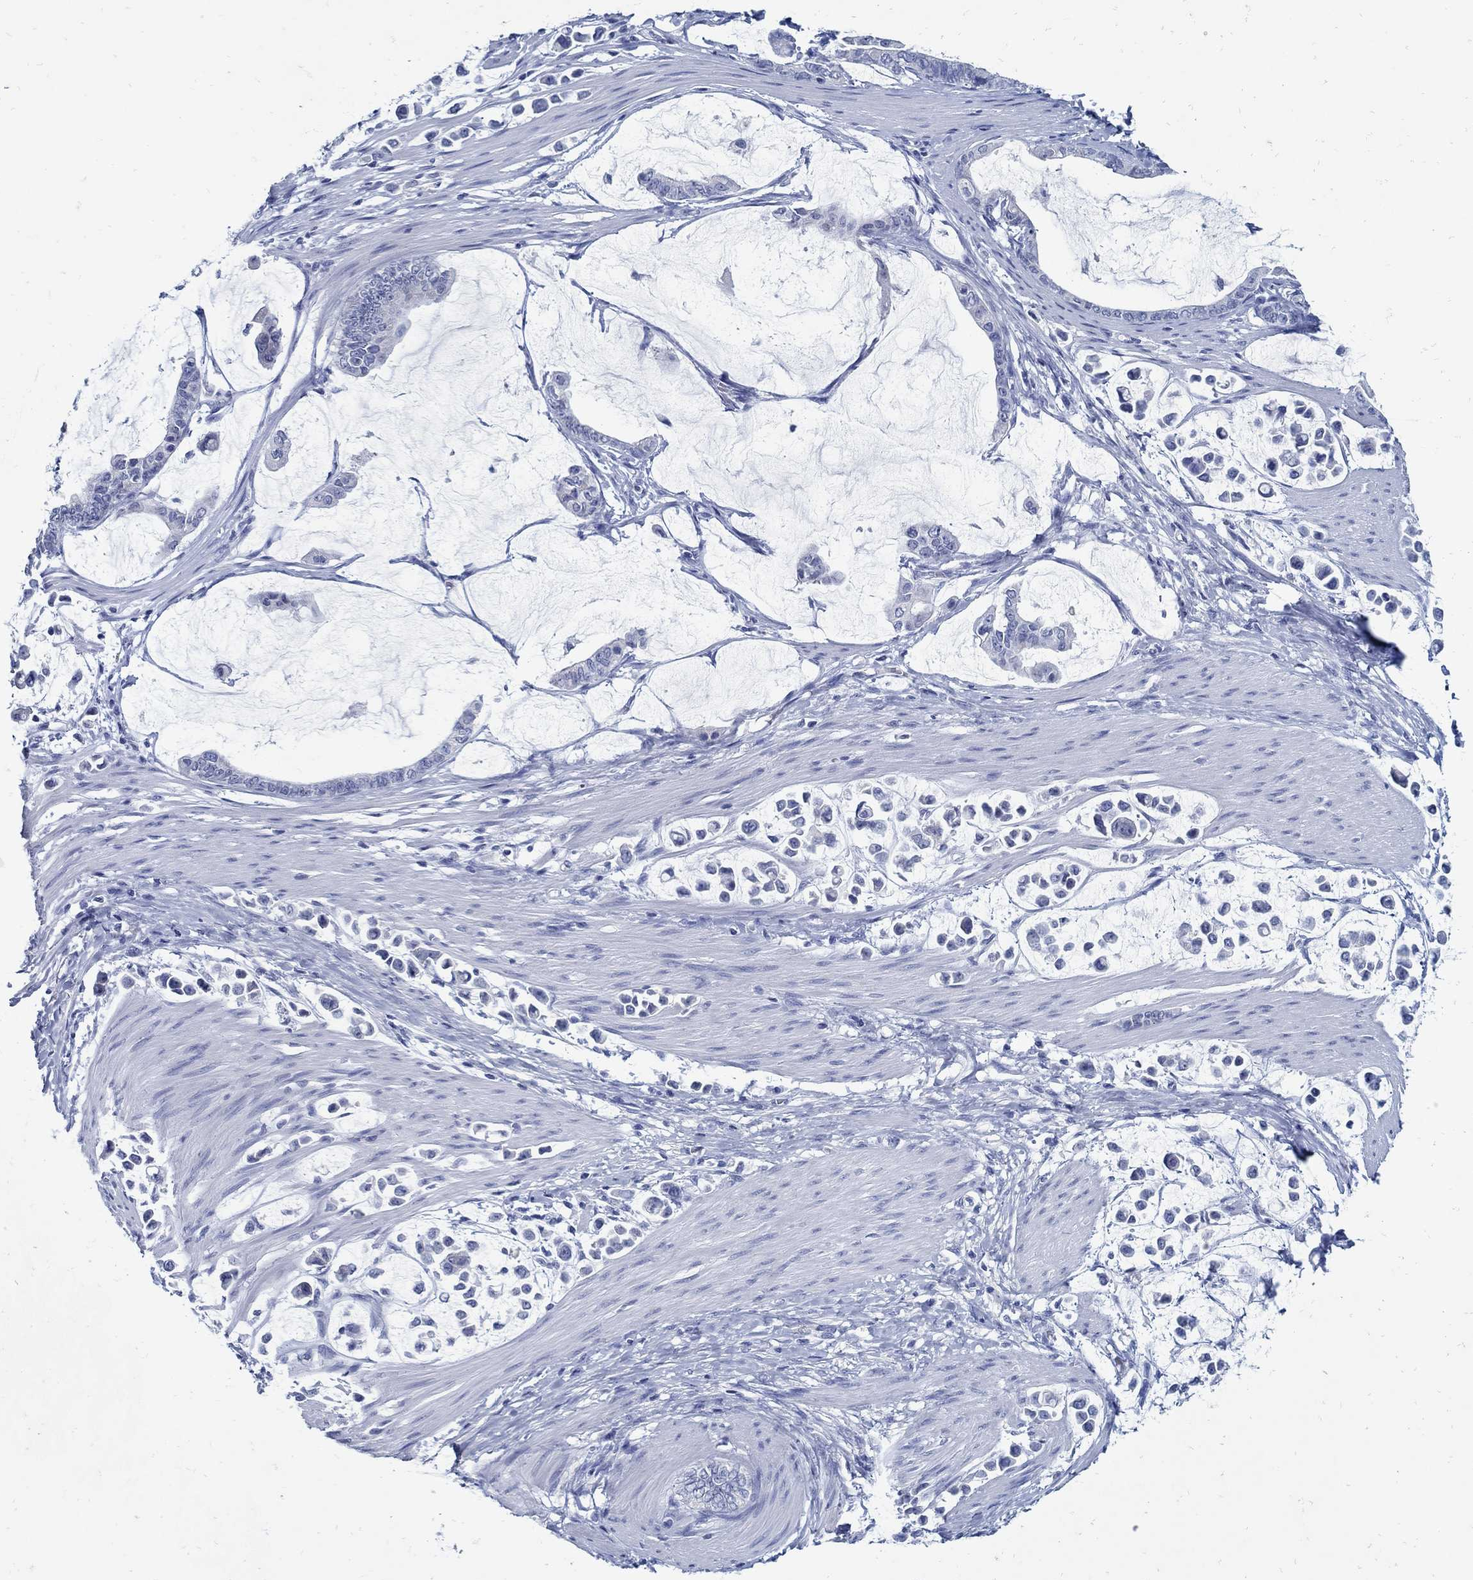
{"staining": {"intensity": "negative", "quantity": "none", "location": "none"}, "tissue": "stomach cancer", "cell_type": "Tumor cells", "image_type": "cancer", "snomed": [{"axis": "morphology", "description": "Adenocarcinoma, NOS"}, {"axis": "topography", "description": "Stomach"}], "caption": "Histopathology image shows no protein positivity in tumor cells of adenocarcinoma (stomach) tissue.", "gene": "PAX9", "patient": {"sex": "male", "age": 82}}